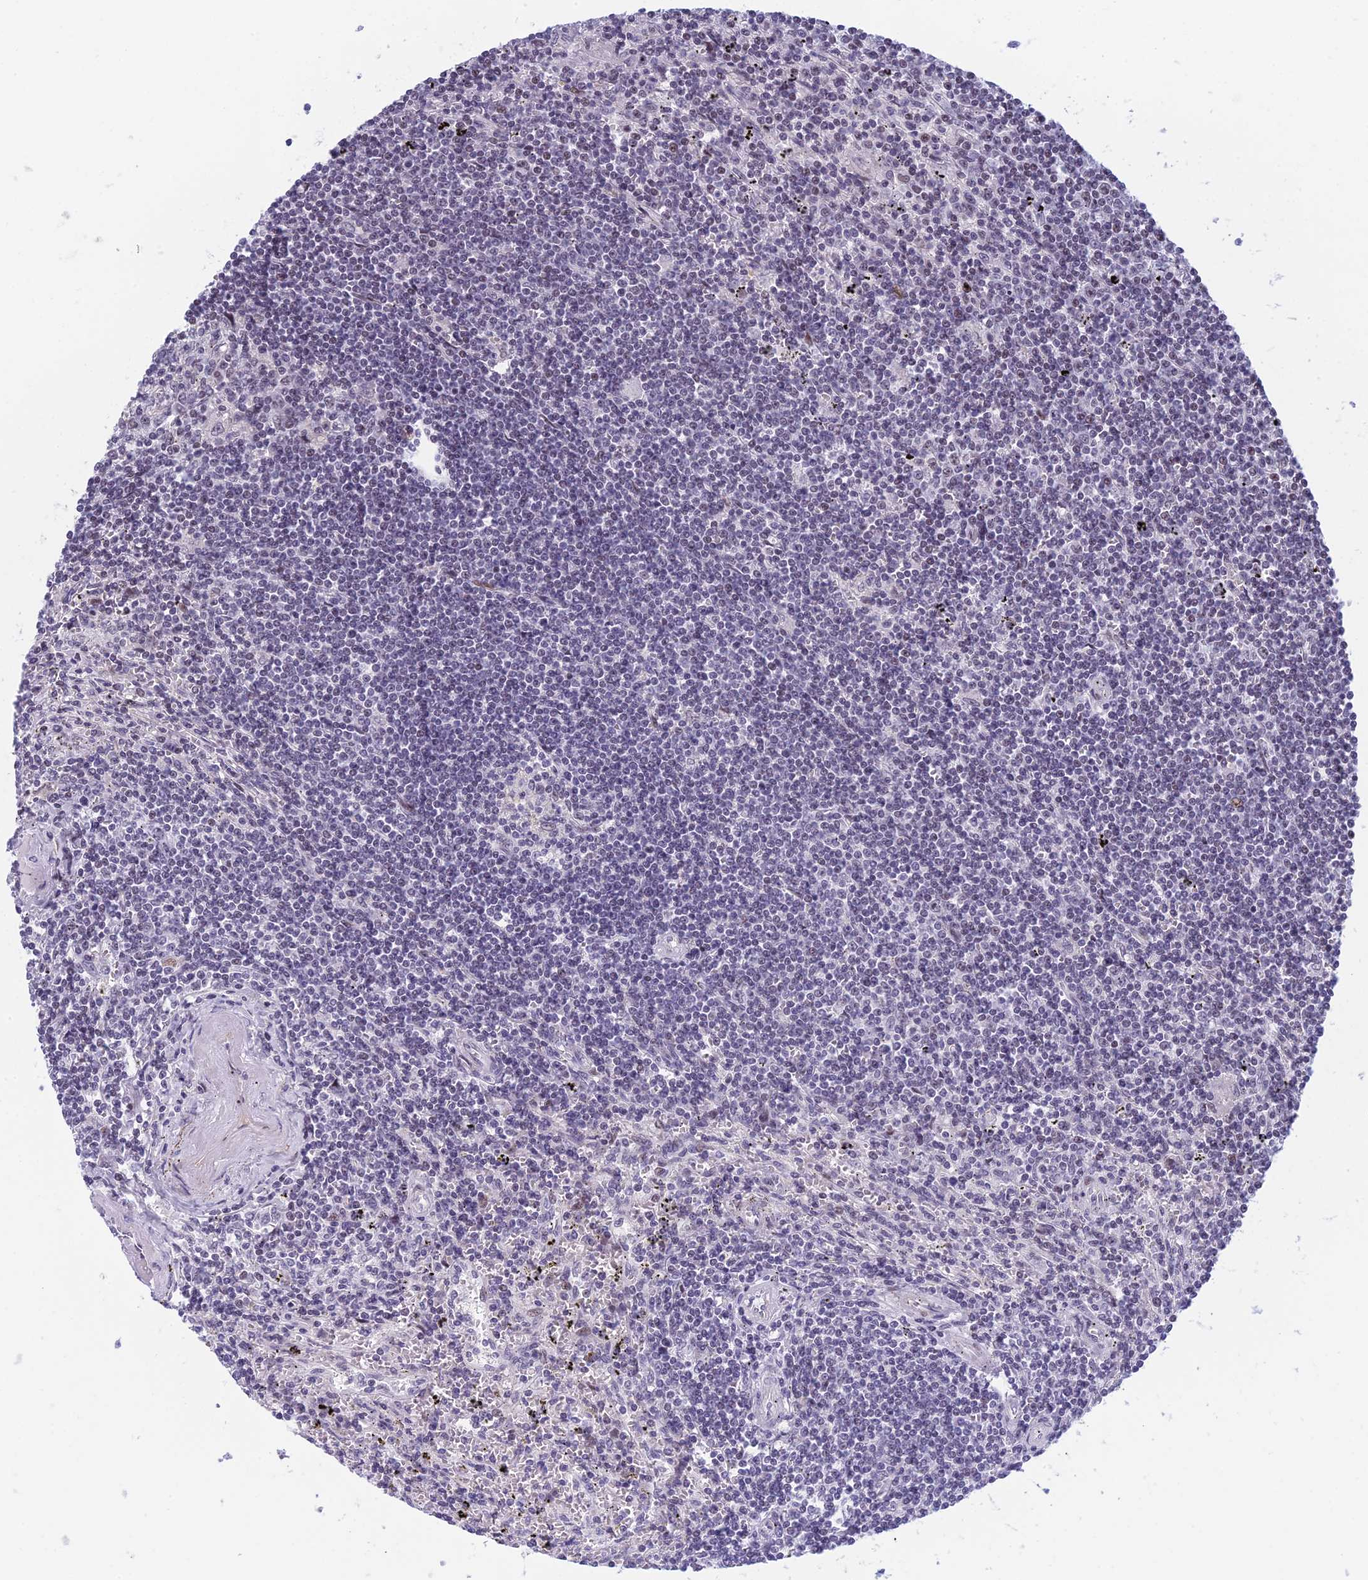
{"staining": {"intensity": "negative", "quantity": "none", "location": "none"}, "tissue": "lymphoma", "cell_type": "Tumor cells", "image_type": "cancer", "snomed": [{"axis": "morphology", "description": "Malignant lymphoma, non-Hodgkin's type, Low grade"}, {"axis": "topography", "description": "Spleen"}], "caption": "Malignant lymphoma, non-Hodgkin's type (low-grade) stained for a protein using immunohistochemistry (IHC) reveals no staining tumor cells.", "gene": "RGS17", "patient": {"sex": "male", "age": 76}}